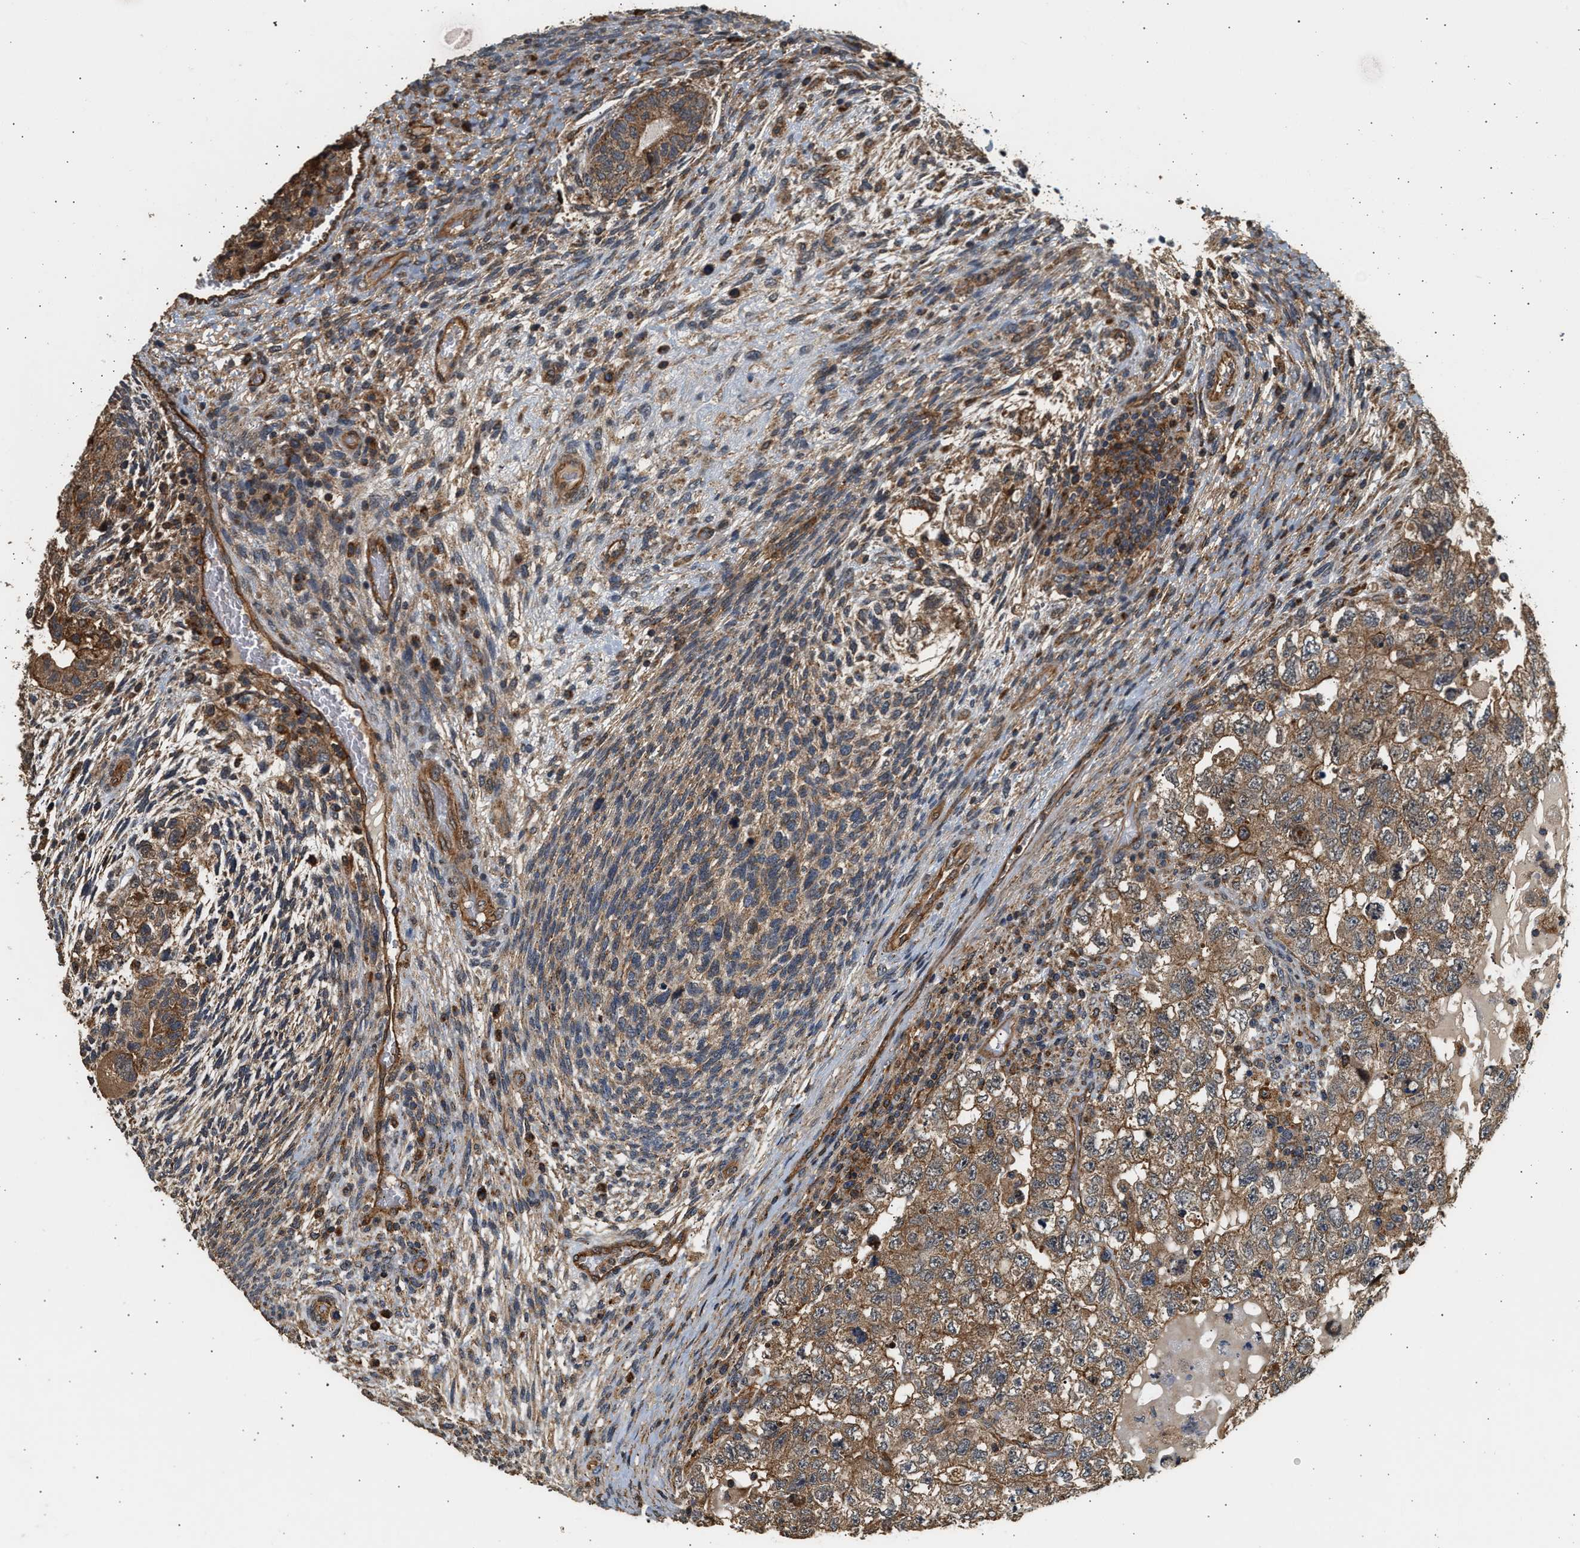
{"staining": {"intensity": "moderate", "quantity": ">75%", "location": "cytoplasmic/membranous"}, "tissue": "testis cancer", "cell_type": "Tumor cells", "image_type": "cancer", "snomed": [{"axis": "morphology", "description": "Carcinoma, Embryonal, NOS"}, {"axis": "topography", "description": "Testis"}], "caption": "Immunohistochemistry micrograph of neoplastic tissue: testis embryonal carcinoma stained using IHC reveals medium levels of moderate protein expression localized specifically in the cytoplasmic/membranous of tumor cells, appearing as a cytoplasmic/membranous brown color.", "gene": "DUSP14", "patient": {"sex": "male", "age": 36}}